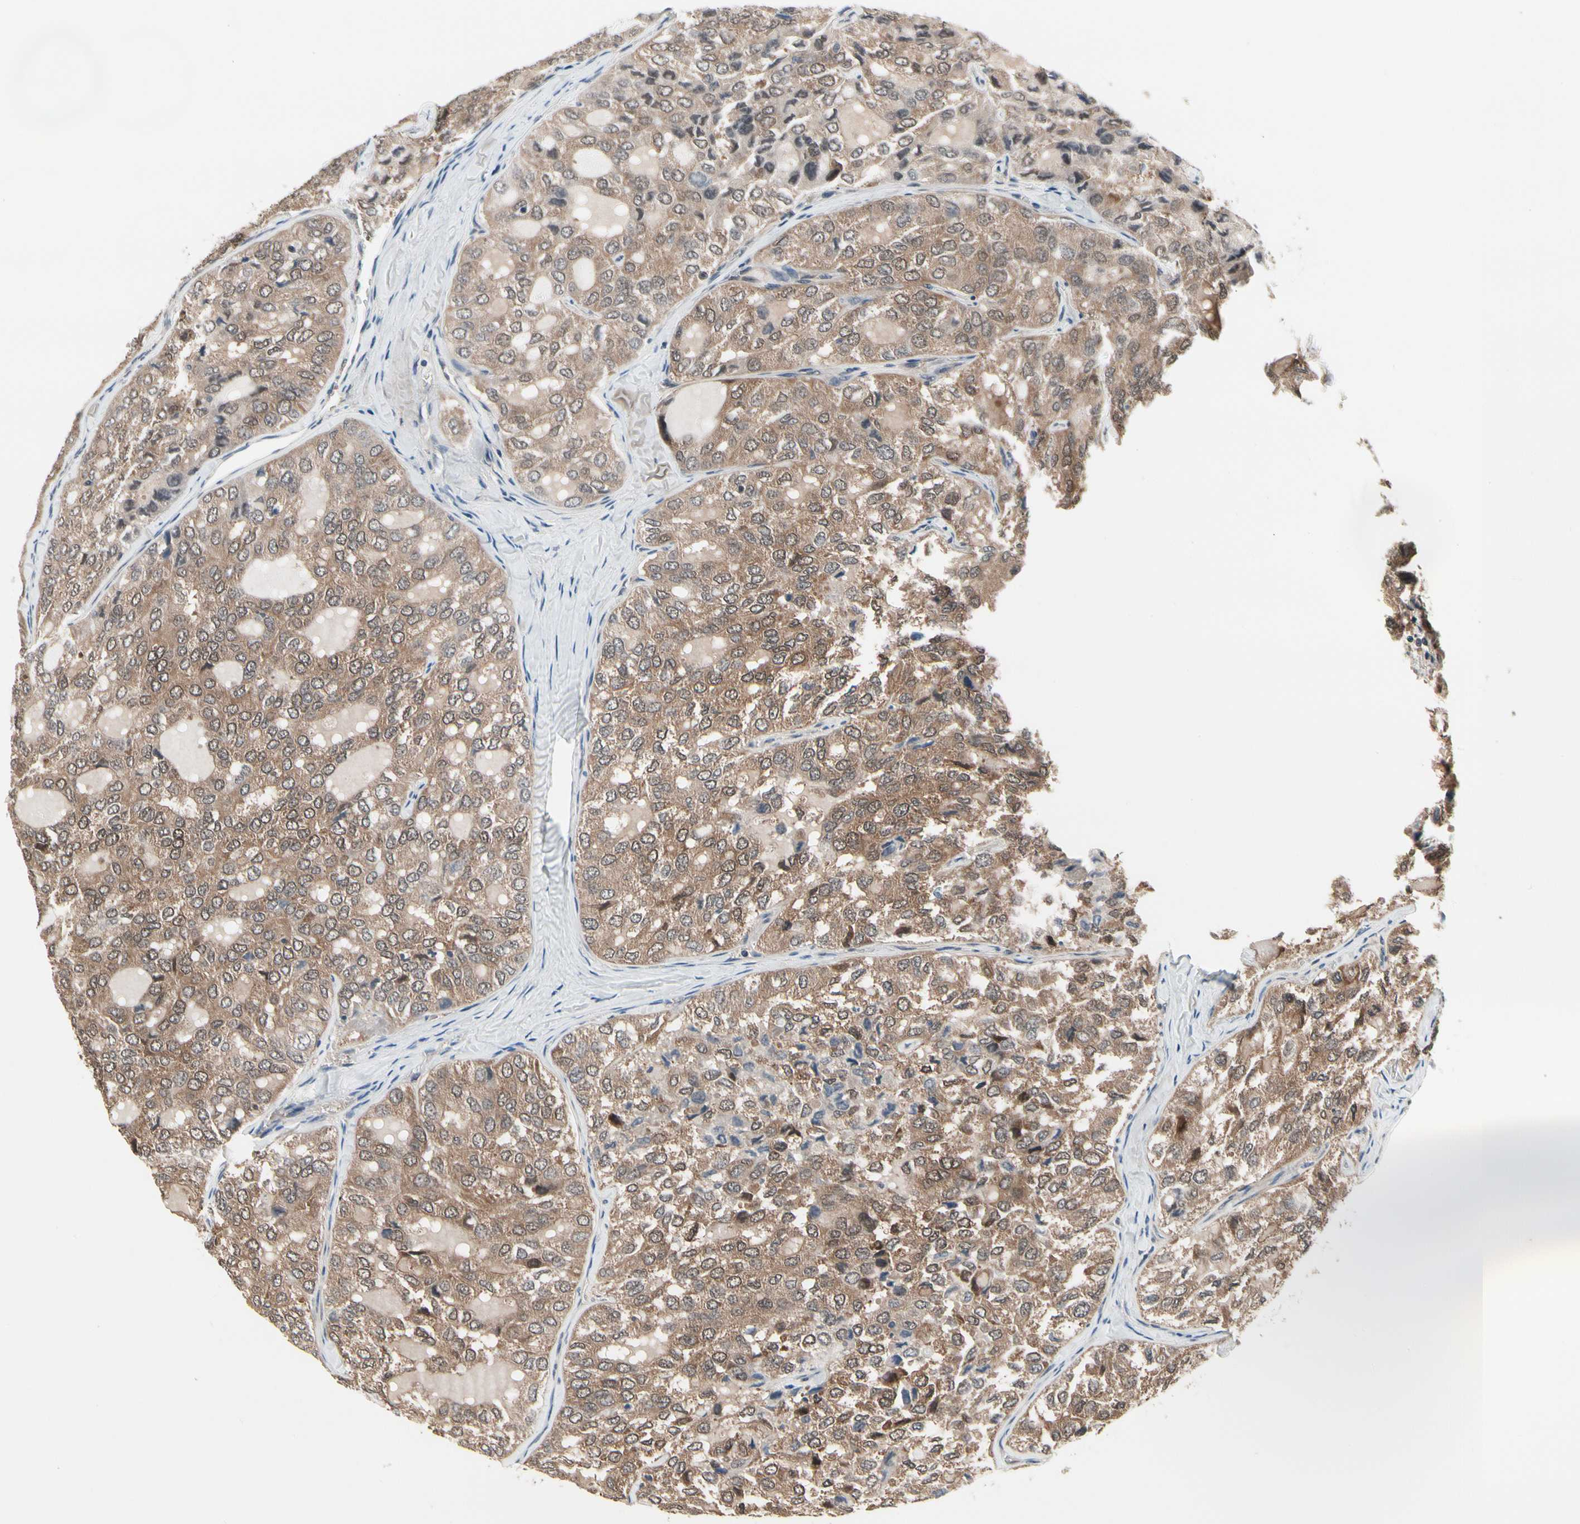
{"staining": {"intensity": "moderate", "quantity": ">75%", "location": "cytoplasmic/membranous"}, "tissue": "thyroid cancer", "cell_type": "Tumor cells", "image_type": "cancer", "snomed": [{"axis": "morphology", "description": "Follicular adenoma carcinoma, NOS"}, {"axis": "topography", "description": "Thyroid gland"}], "caption": "High-power microscopy captured an immunohistochemistry (IHC) micrograph of thyroid cancer (follicular adenoma carcinoma), revealing moderate cytoplasmic/membranous positivity in about >75% of tumor cells.", "gene": "PRDX6", "patient": {"sex": "male", "age": 75}}